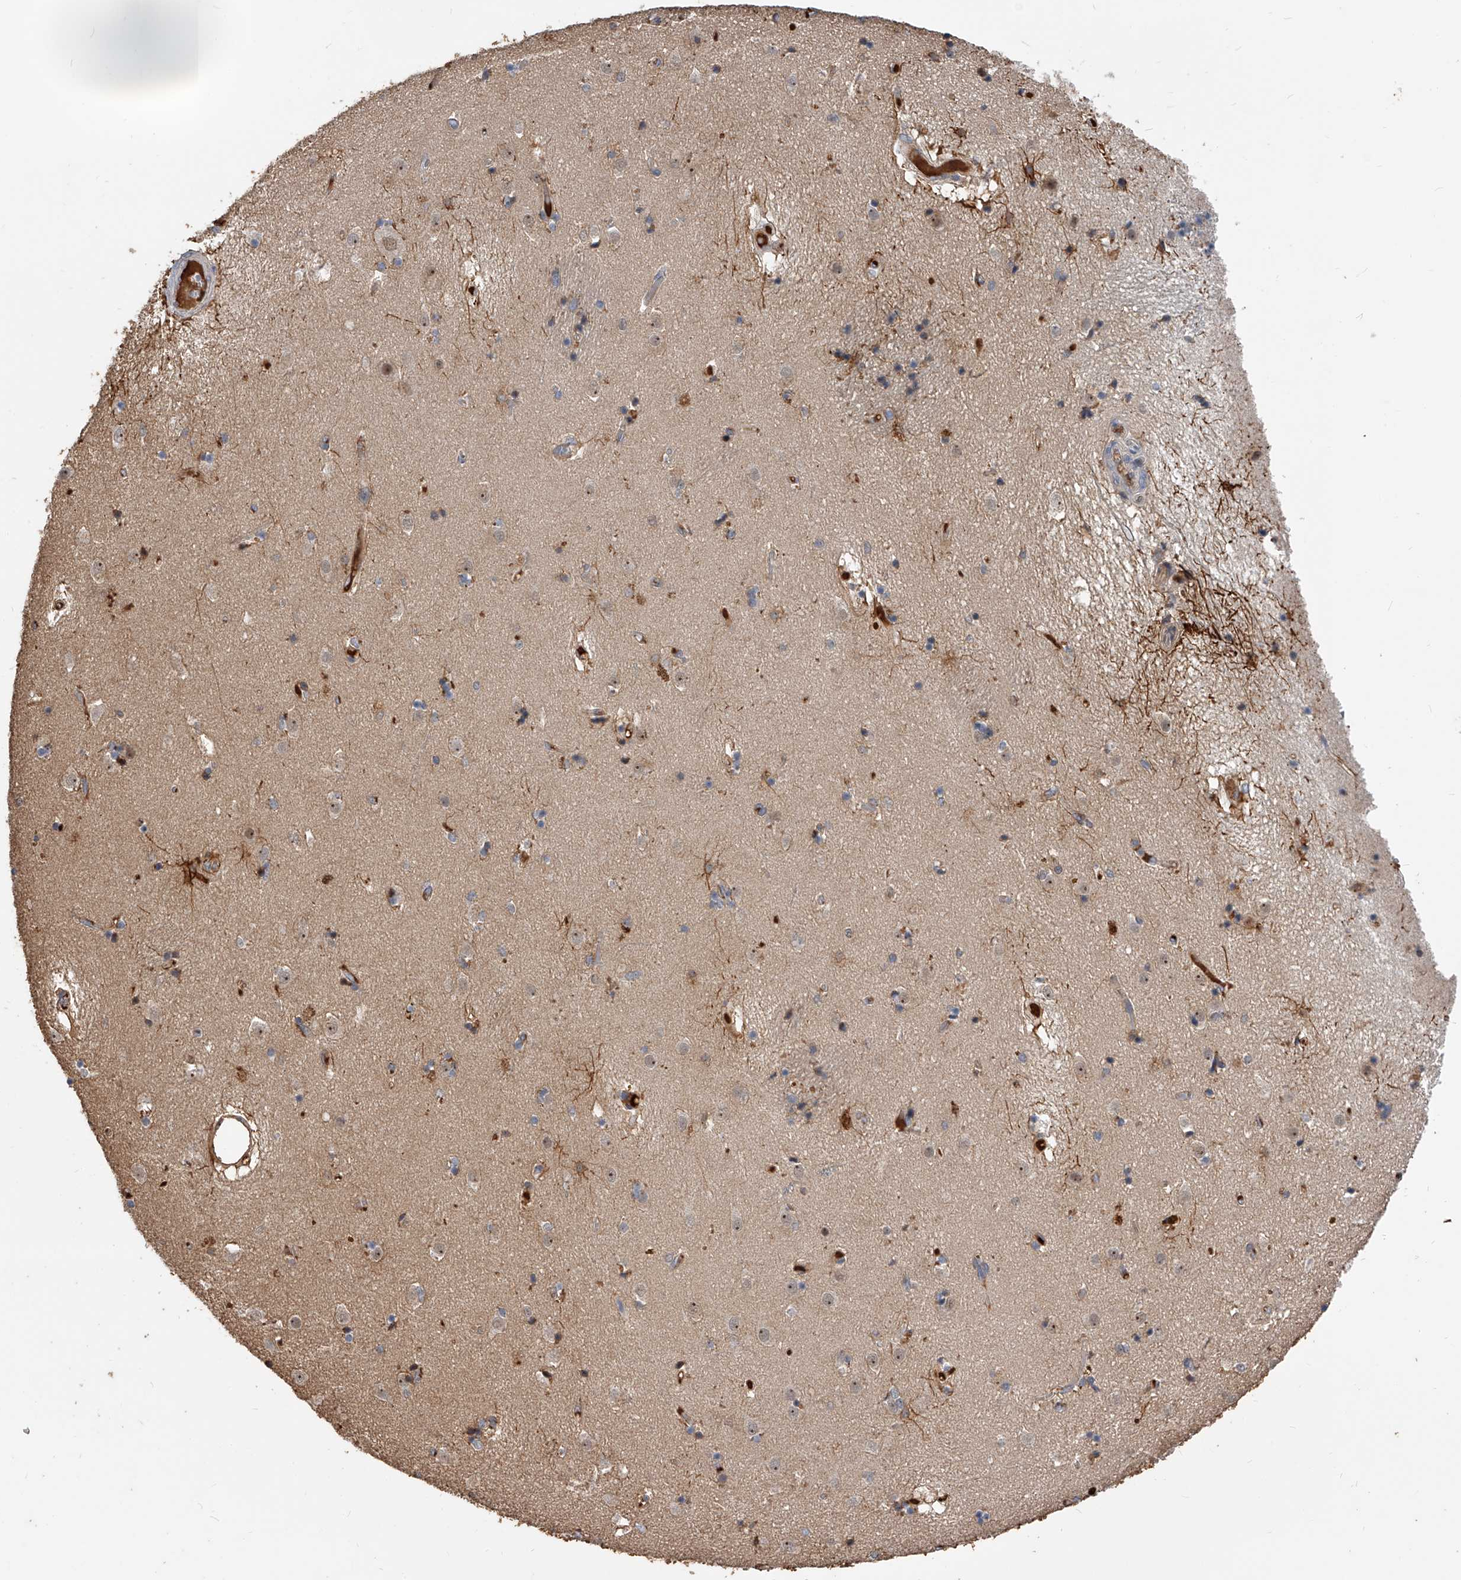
{"staining": {"intensity": "moderate", "quantity": "<25%", "location": "cytoplasmic/membranous"}, "tissue": "caudate", "cell_type": "Glial cells", "image_type": "normal", "snomed": [{"axis": "morphology", "description": "Normal tissue, NOS"}, {"axis": "topography", "description": "Lateral ventricle wall"}], "caption": "Human caudate stained with a brown dye shows moderate cytoplasmic/membranous positive positivity in approximately <25% of glial cells.", "gene": "ZNF25", "patient": {"sex": "male", "age": 70}}